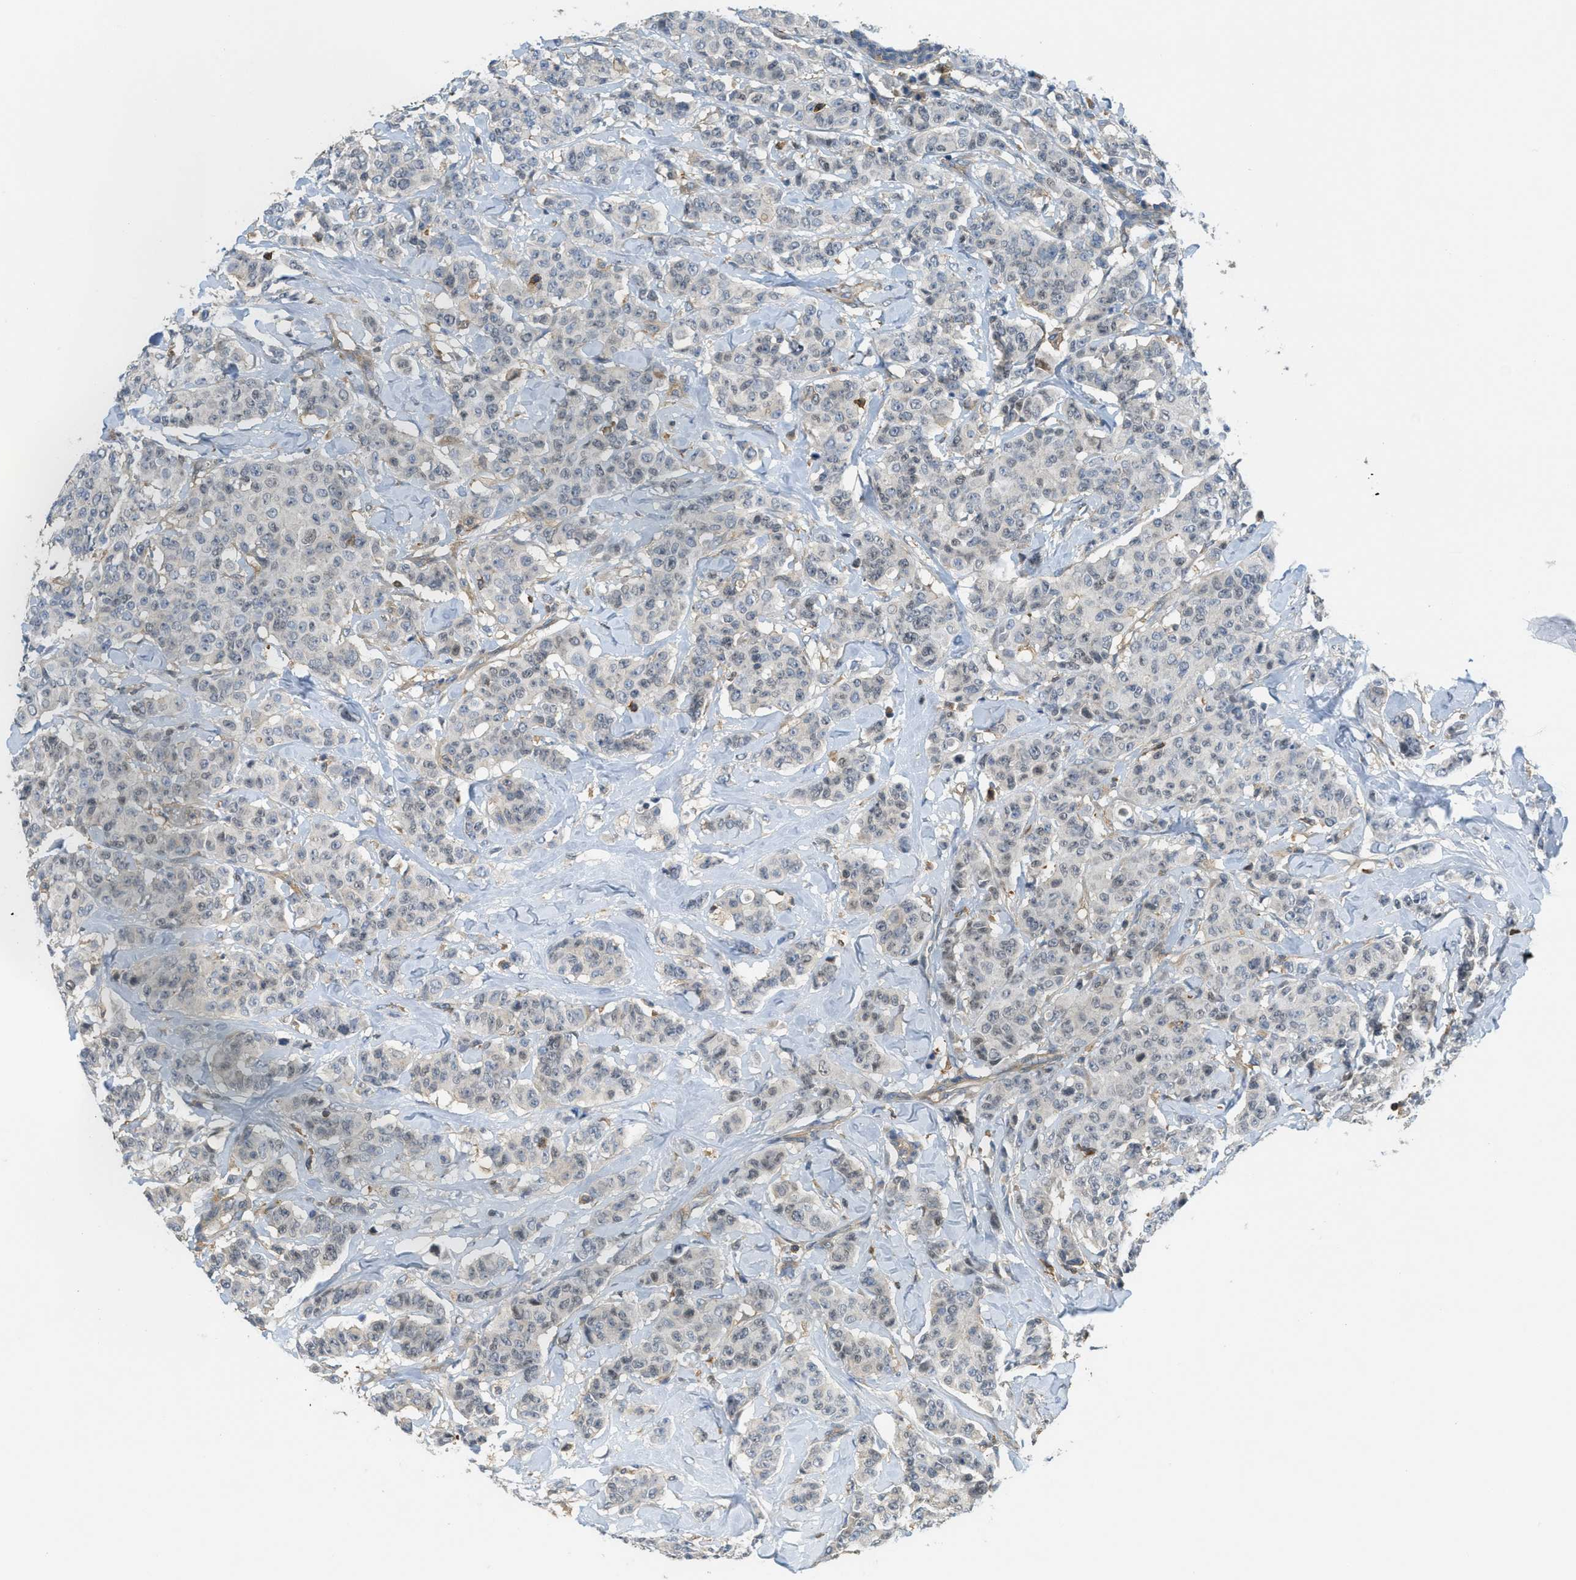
{"staining": {"intensity": "weak", "quantity": "<25%", "location": "cytoplasmic/membranous"}, "tissue": "breast cancer", "cell_type": "Tumor cells", "image_type": "cancer", "snomed": [{"axis": "morphology", "description": "Normal tissue, NOS"}, {"axis": "morphology", "description": "Duct carcinoma"}, {"axis": "topography", "description": "Breast"}], "caption": "The photomicrograph demonstrates no significant expression in tumor cells of breast cancer (infiltrating ductal carcinoma).", "gene": "GRIK2", "patient": {"sex": "female", "age": 40}}